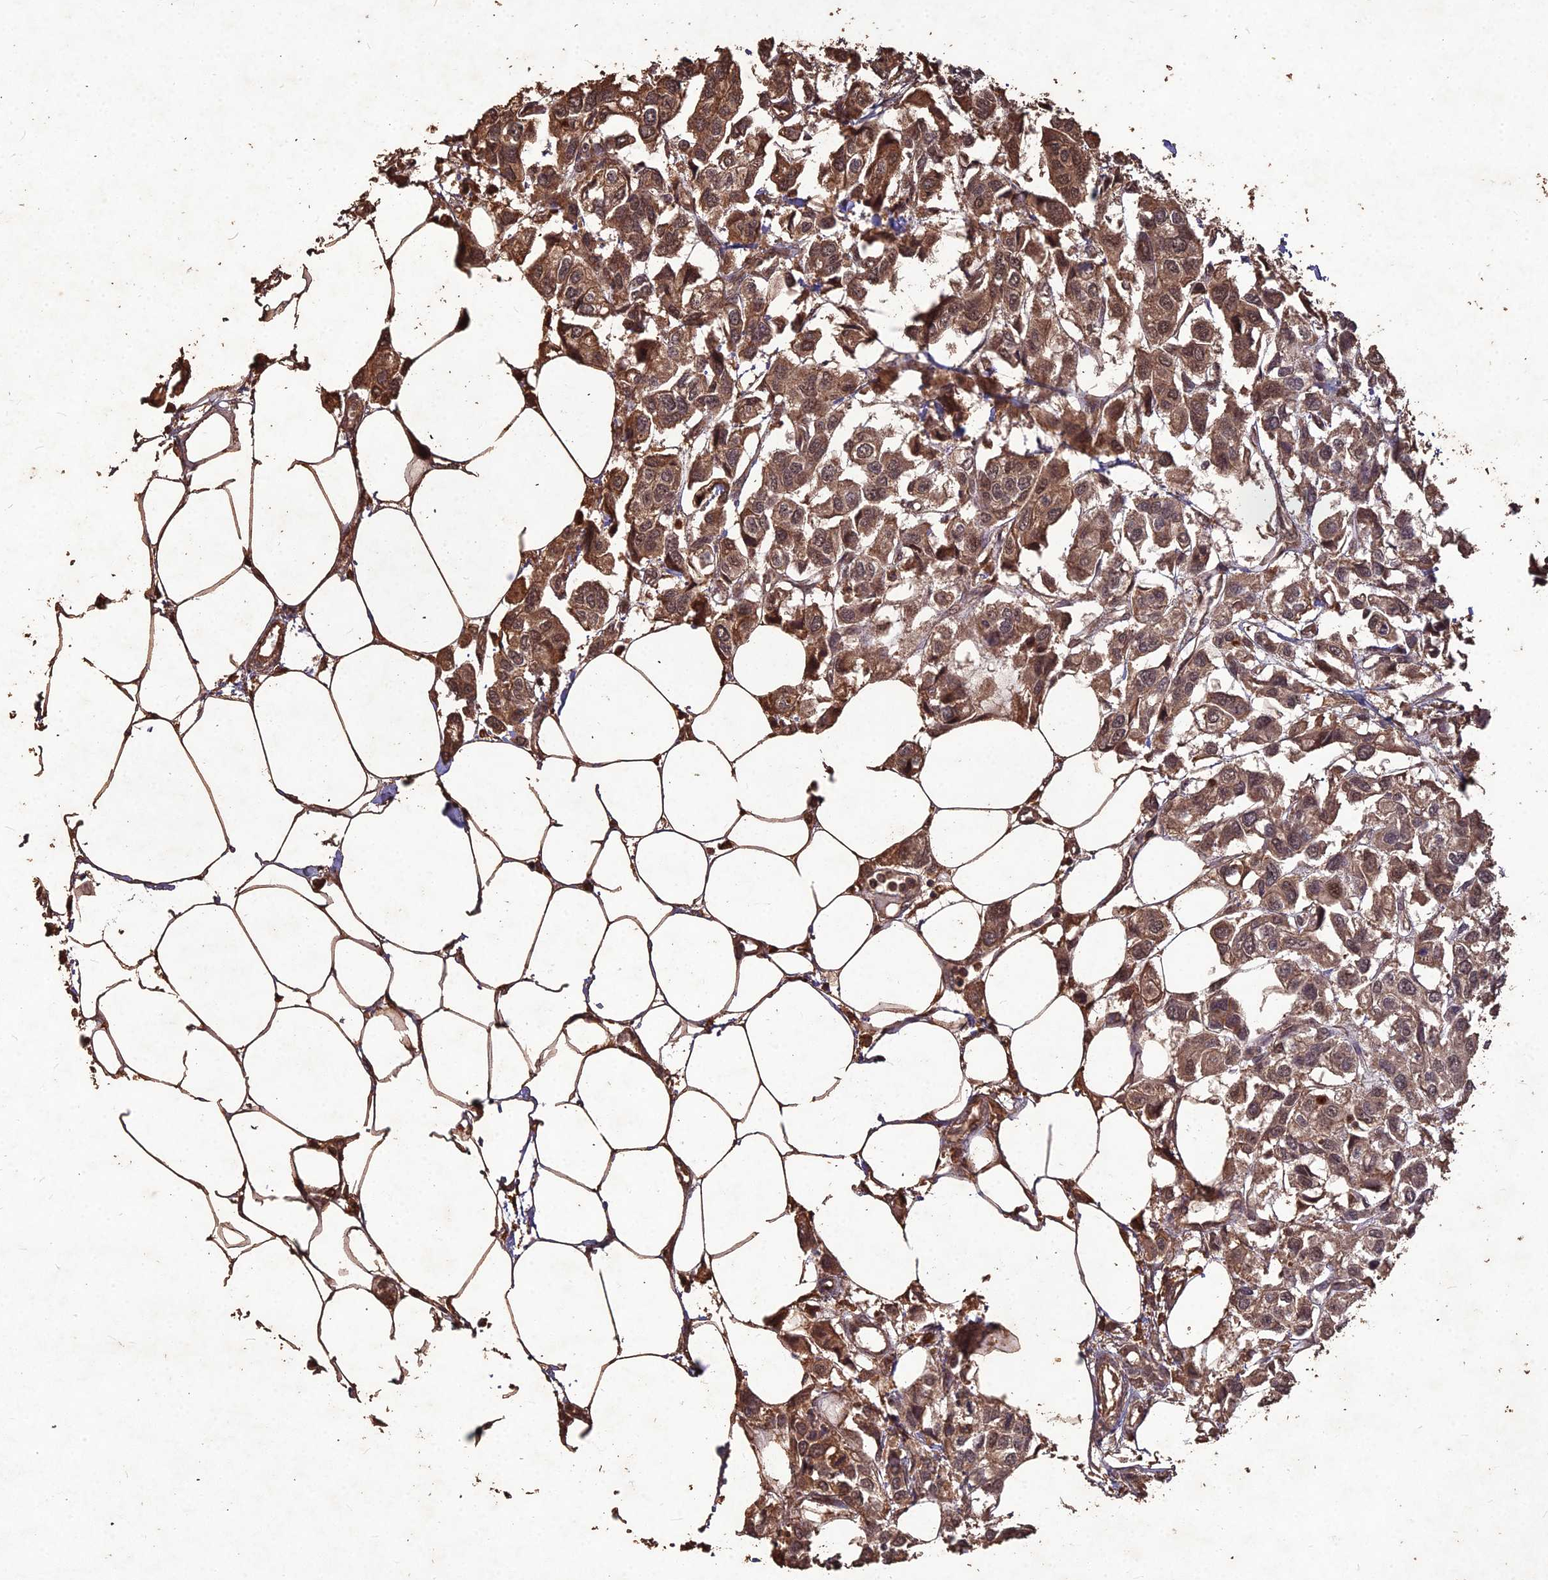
{"staining": {"intensity": "moderate", "quantity": ">75%", "location": "cytoplasmic/membranous,nuclear"}, "tissue": "urothelial cancer", "cell_type": "Tumor cells", "image_type": "cancer", "snomed": [{"axis": "morphology", "description": "Urothelial carcinoma, High grade"}, {"axis": "topography", "description": "Urinary bladder"}], "caption": "DAB immunohistochemical staining of human urothelial cancer displays moderate cytoplasmic/membranous and nuclear protein positivity in about >75% of tumor cells. Nuclei are stained in blue.", "gene": "SYMPK", "patient": {"sex": "male", "age": 67}}